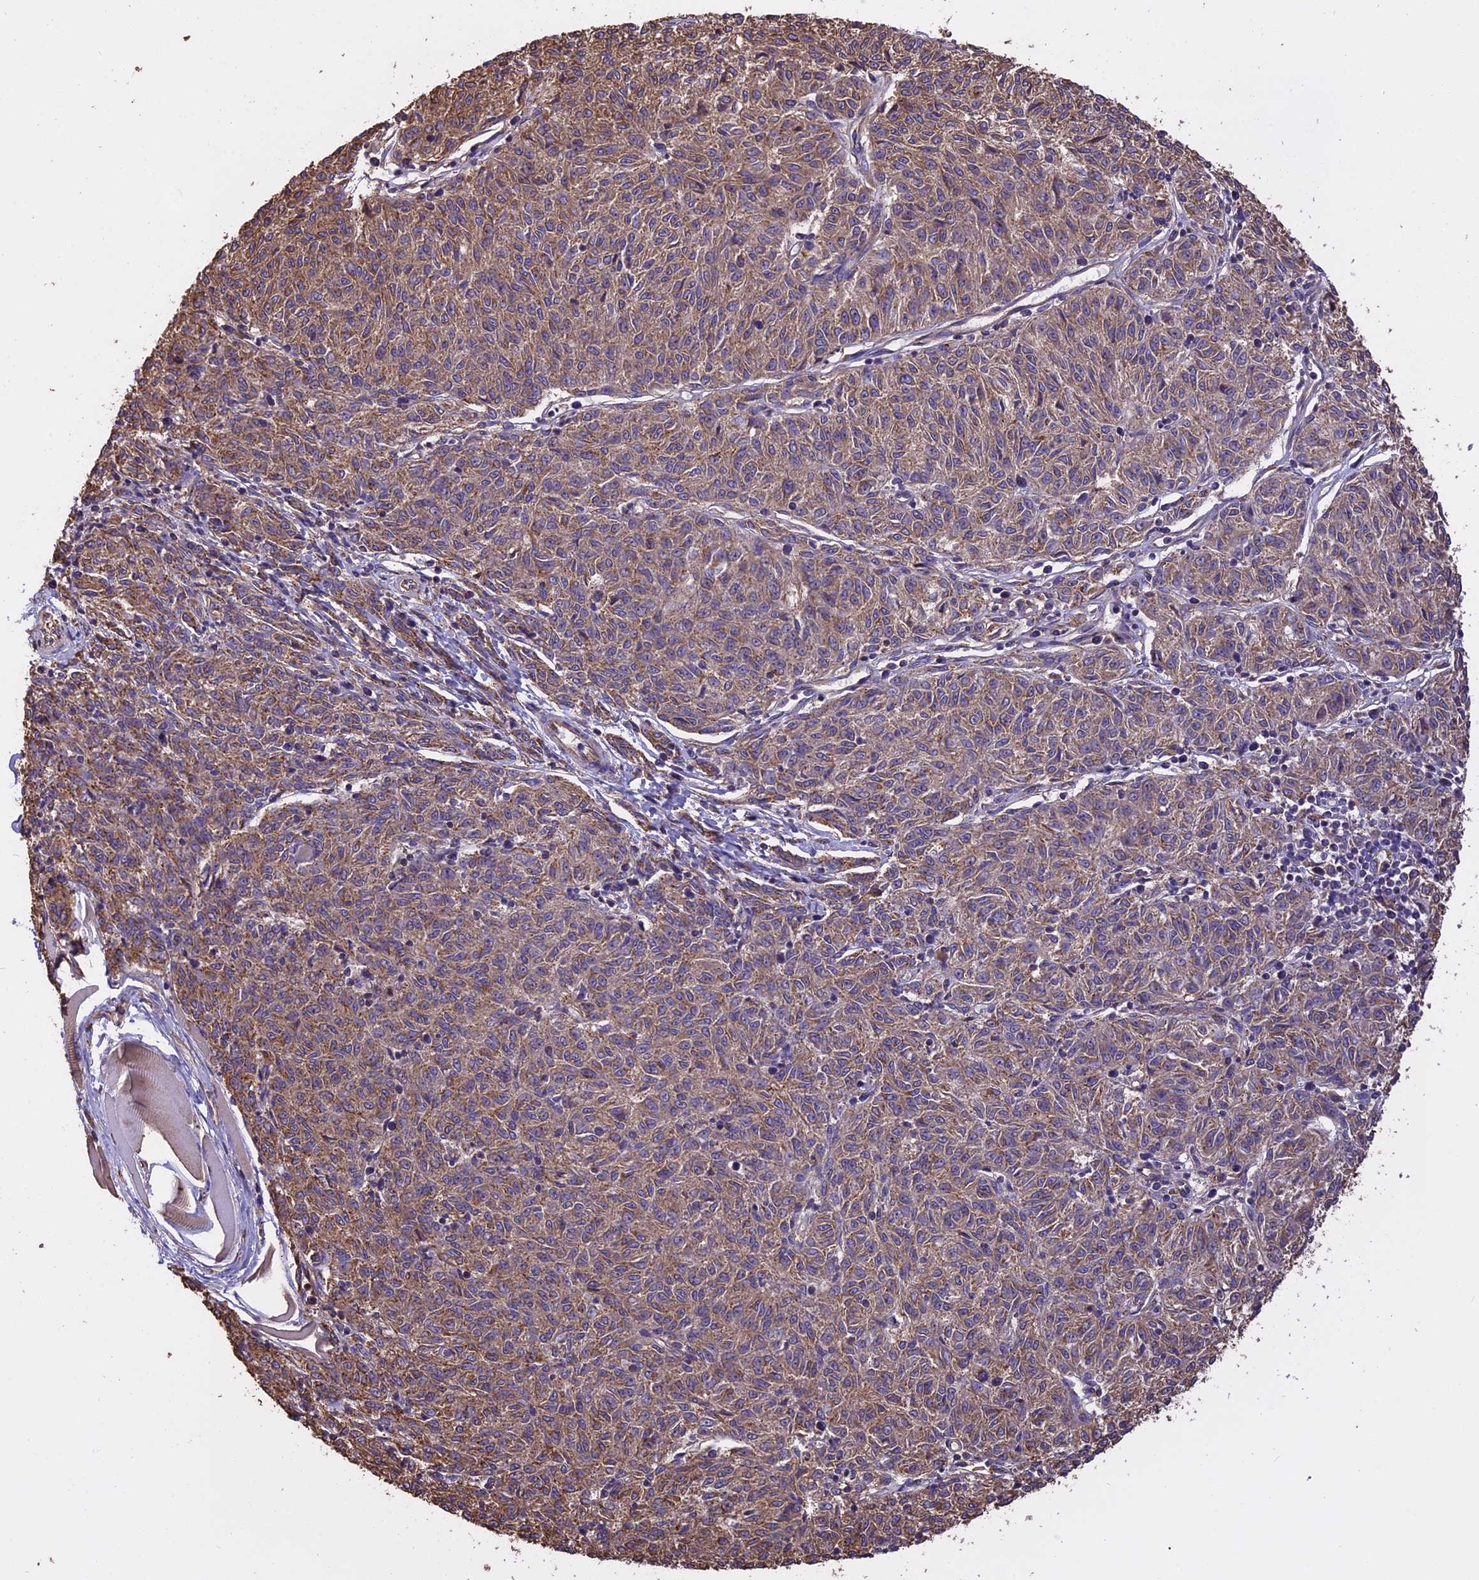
{"staining": {"intensity": "moderate", "quantity": ">75%", "location": "cytoplasmic/membranous"}, "tissue": "melanoma", "cell_type": "Tumor cells", "image_type": "cancer", "snomed": [{"axis": "morphology", "description": "Malignant melanoma, NOS"}, {"axis": "topography", "description": "Skin"}], "caption": "DAB (3,3'-diaminobenzidine) immunohistochemical staining of melanoma shows moderate cytoplasmic/membranous protein expression in about >75% of tumor cells. (DAB = brown stain, brightfield microscopy at high magnification).", "gene": "CHMP2A", "patient": {"sex": "female", "age": 72}}